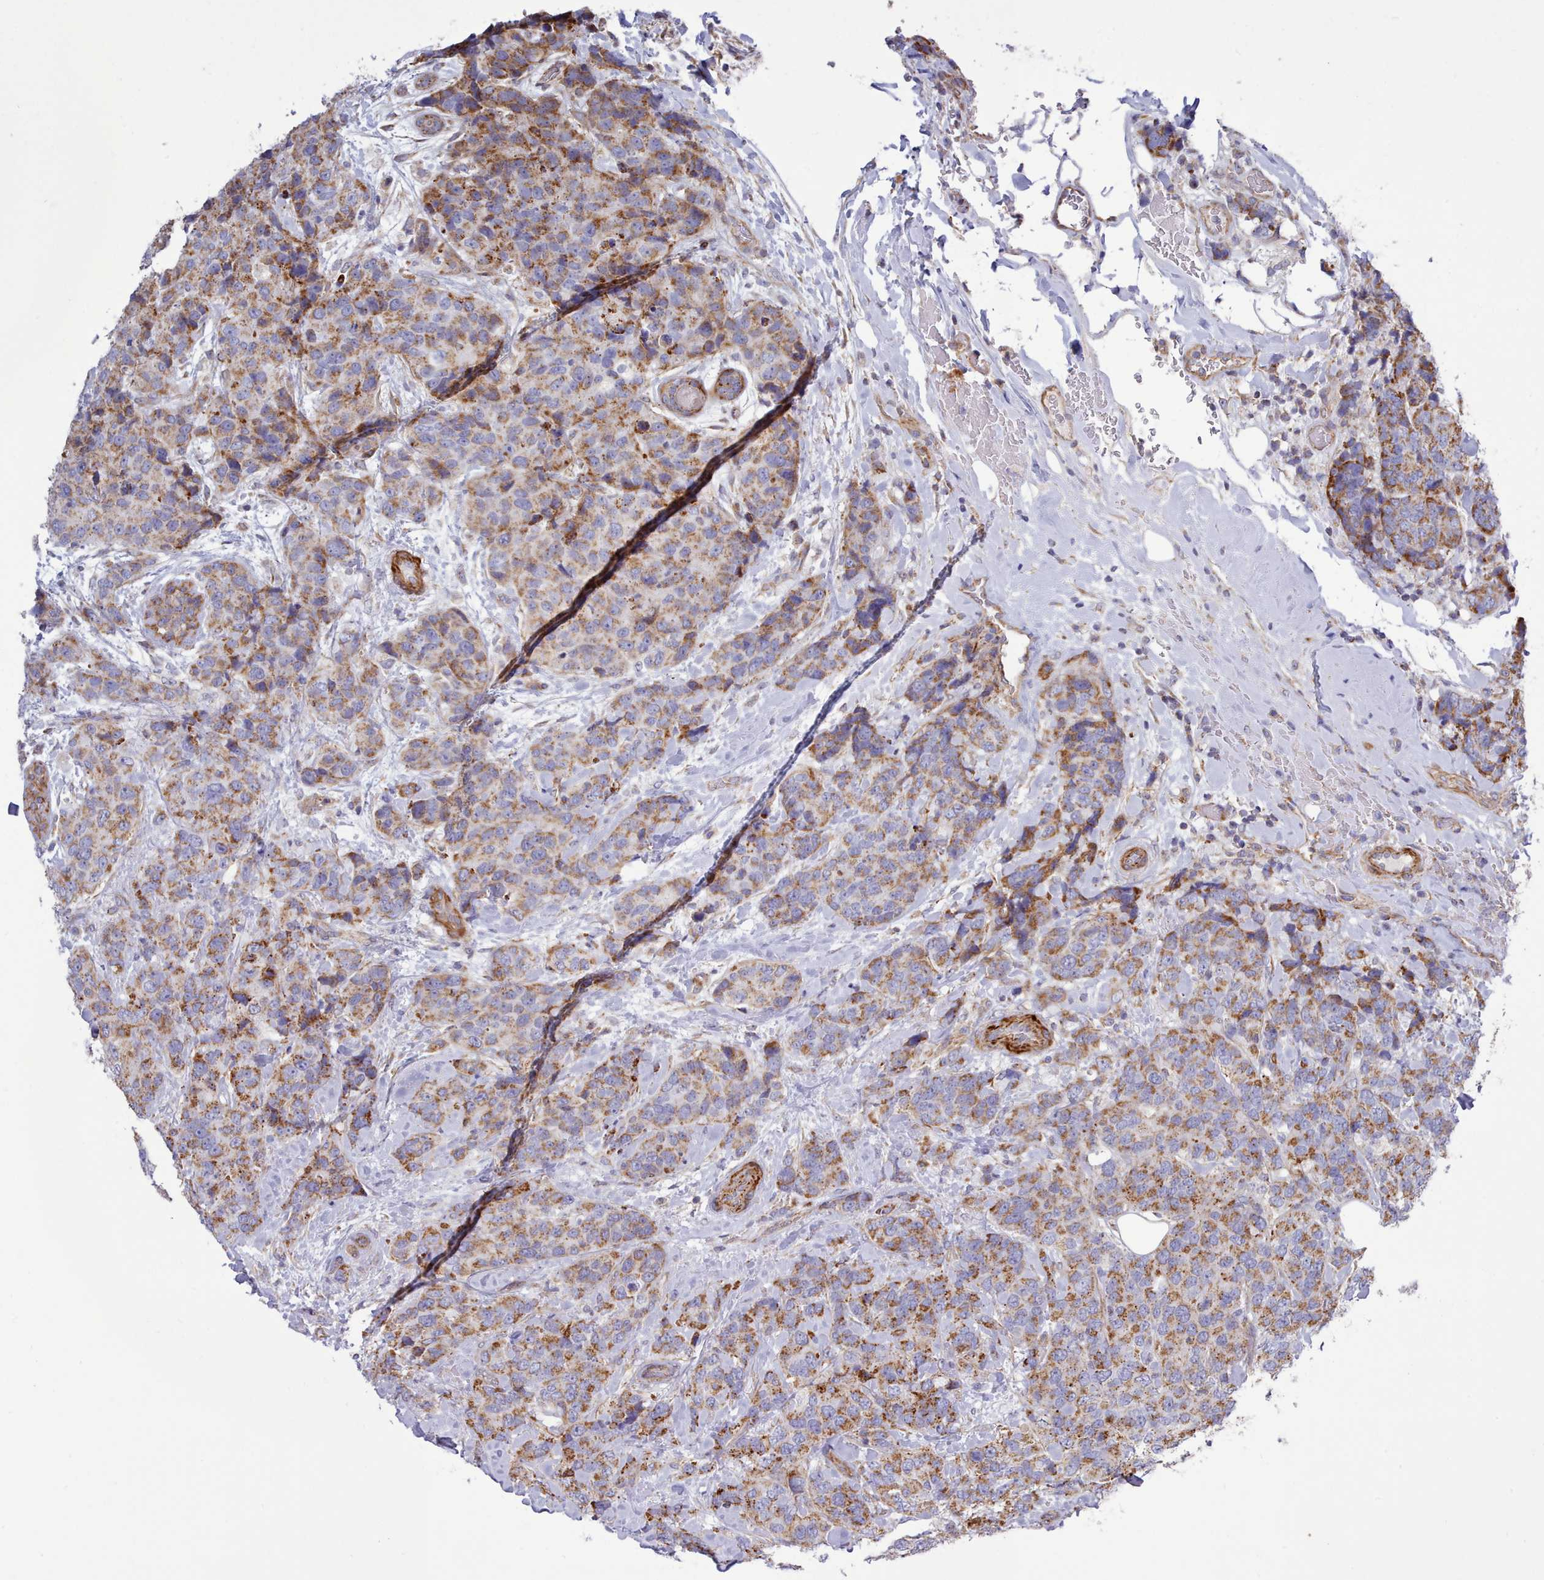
{"staining": {"intensity": "moderate", "quantity": ">75%", "location": "cytoplasmic/membranous"}, "tissue": "breast cancer", "cell_type": "Tumor cells", "image_type": "cancer", "snomed": [{"axis": "morphology", "description": "Lobular carcinoma"}, {"axis": "topography", "description": "Breast"}], "caption": "Immunohistochemistry (IHC) photomicrograph of breast lobular carcinoma stained for a protein (brown), which displays medium levels of moderate cytoplasmic/membranous expression in about >75% of tumor cells.", "gene": "MRPL21", "patient": {"sex": "female", "age": 59}}